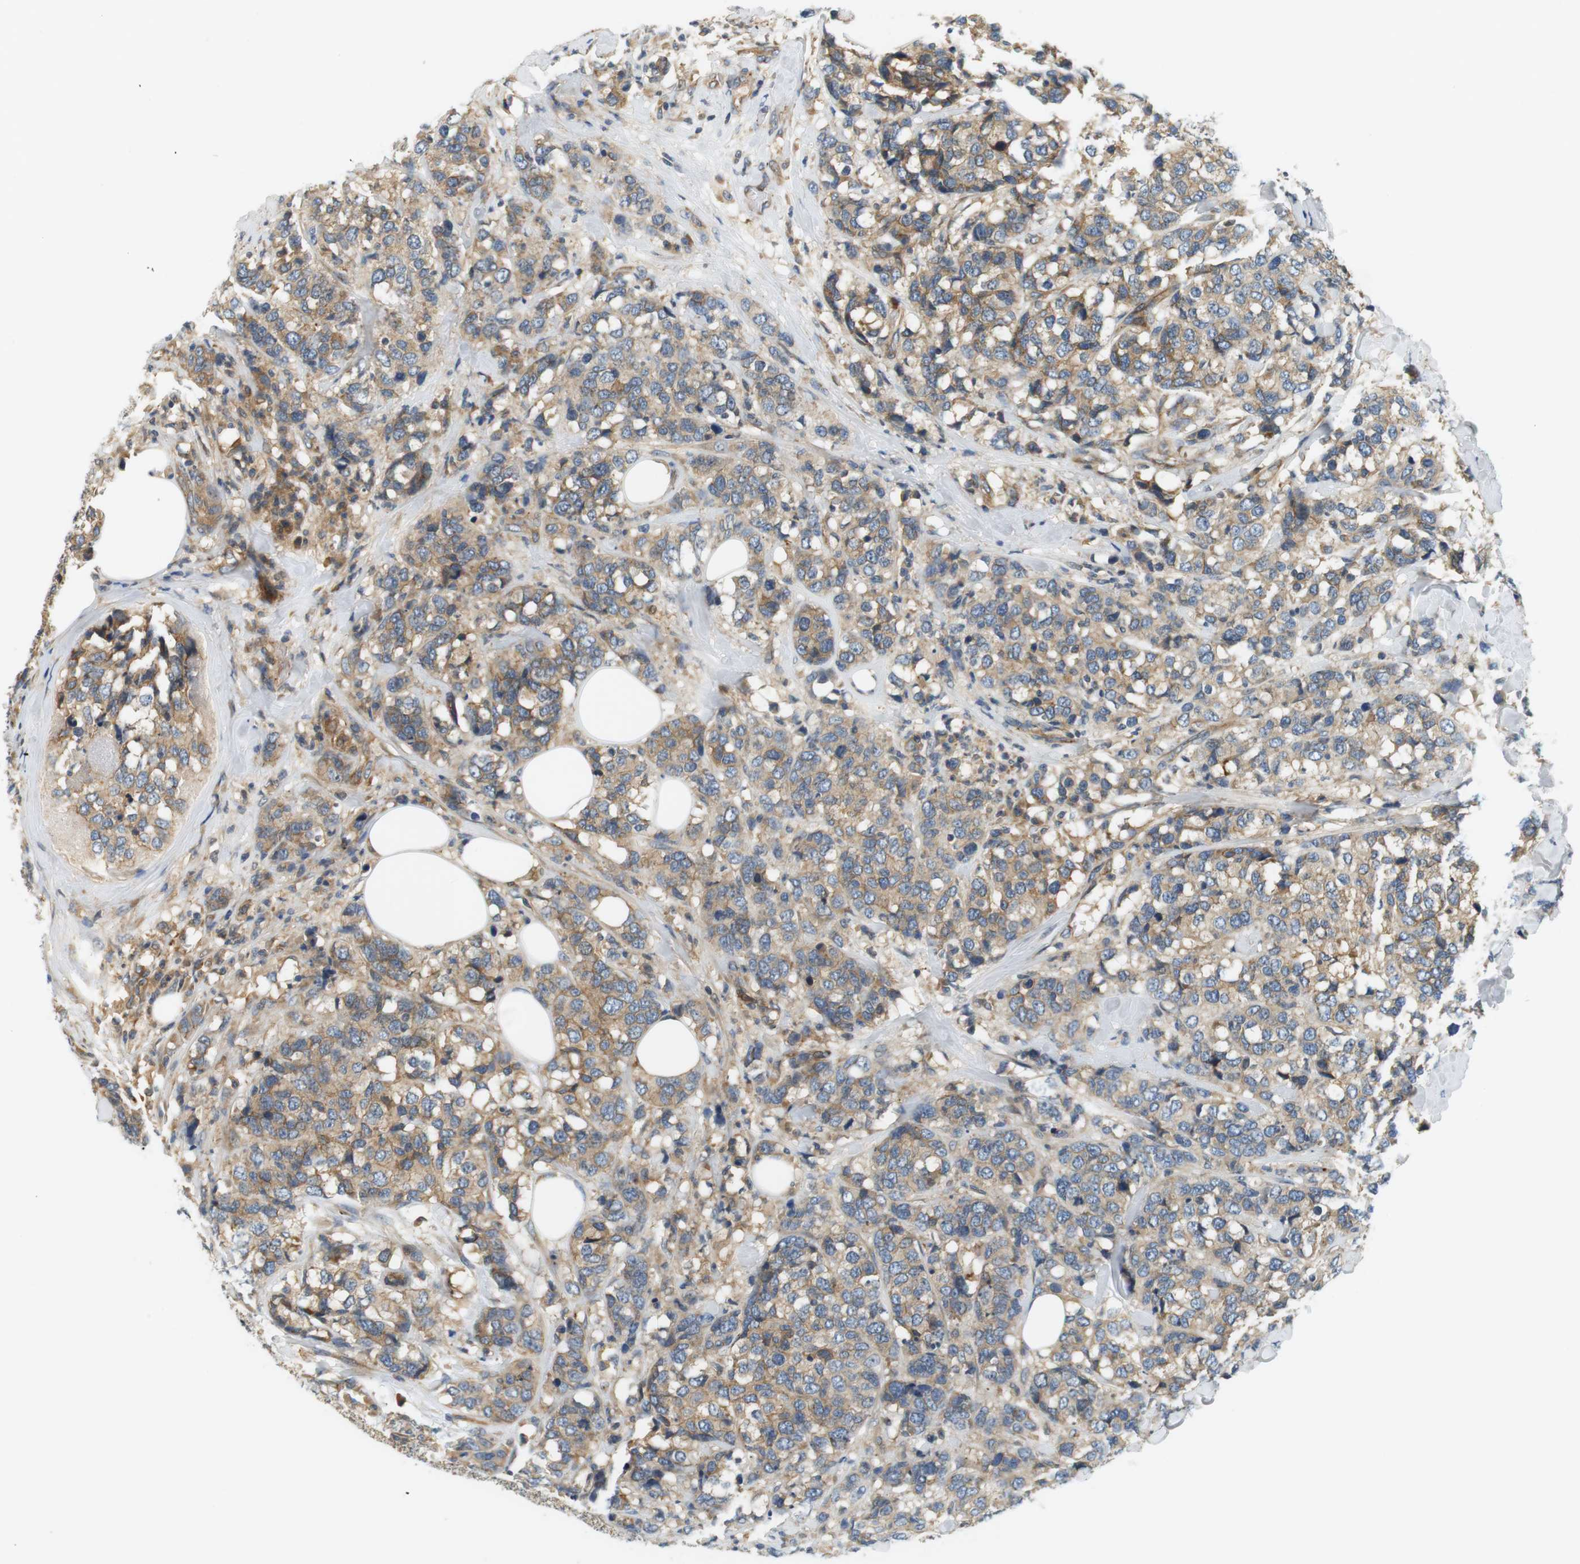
{"staining": {"intensity": "moderate", "quantity": ">75%", "location": "cytoplasmic/membranous"}, "tissue": "breast cancer", "cell_type": "Tumor cells", "image_type": "cancer", "snomed": [{"axis": "morphology", "description": "Lobular carcinoma"}, {"axis": "topography", "description": "Breast"}], "caption": "Moderate cytoplasmic/membranous protein staining is seen in approximately >75% of tumor cells in breast cancer.", "gene": "SH3GLB1", "patient": {"sex": "female", "age": 59}}